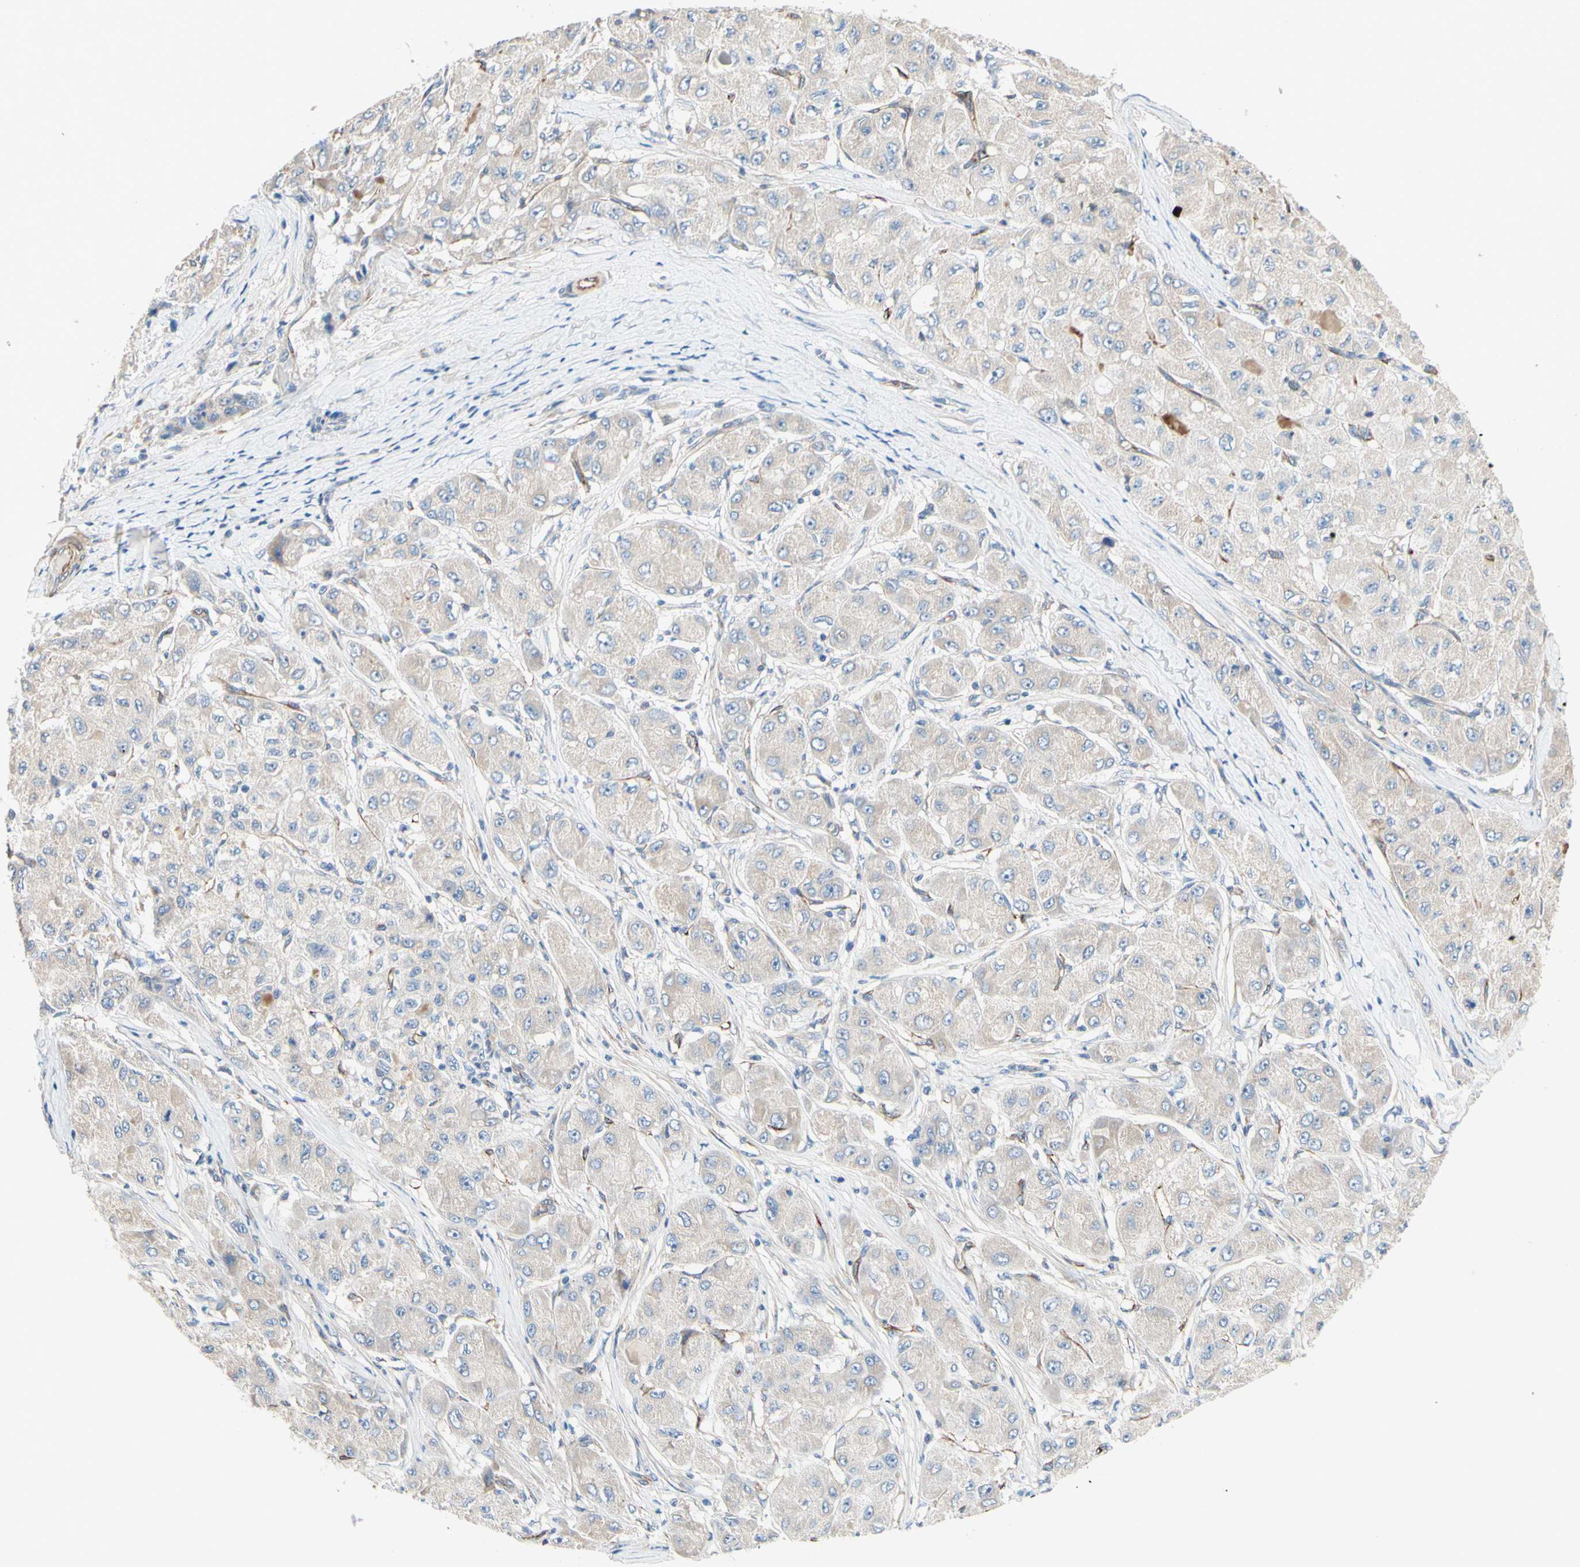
{"staining": {"intensity": "negative", "quantity": "none", "location": "none"}, "tissue": "liver cancer", "cell_type": "Tumor cells", "image_type": "cancer", "snomed": [{"axis": "morphology", "description": "Carcinoma, Hepatocellular, NOS"}, {"axis": "topography", "description": "Liver"}], "caption": "The histopathology image shows no significant positivity in tumor cells of liver hepatocellular carcinoma.", "gene": "TRAF2", "patient": {"sex": "male", "age": 80}}